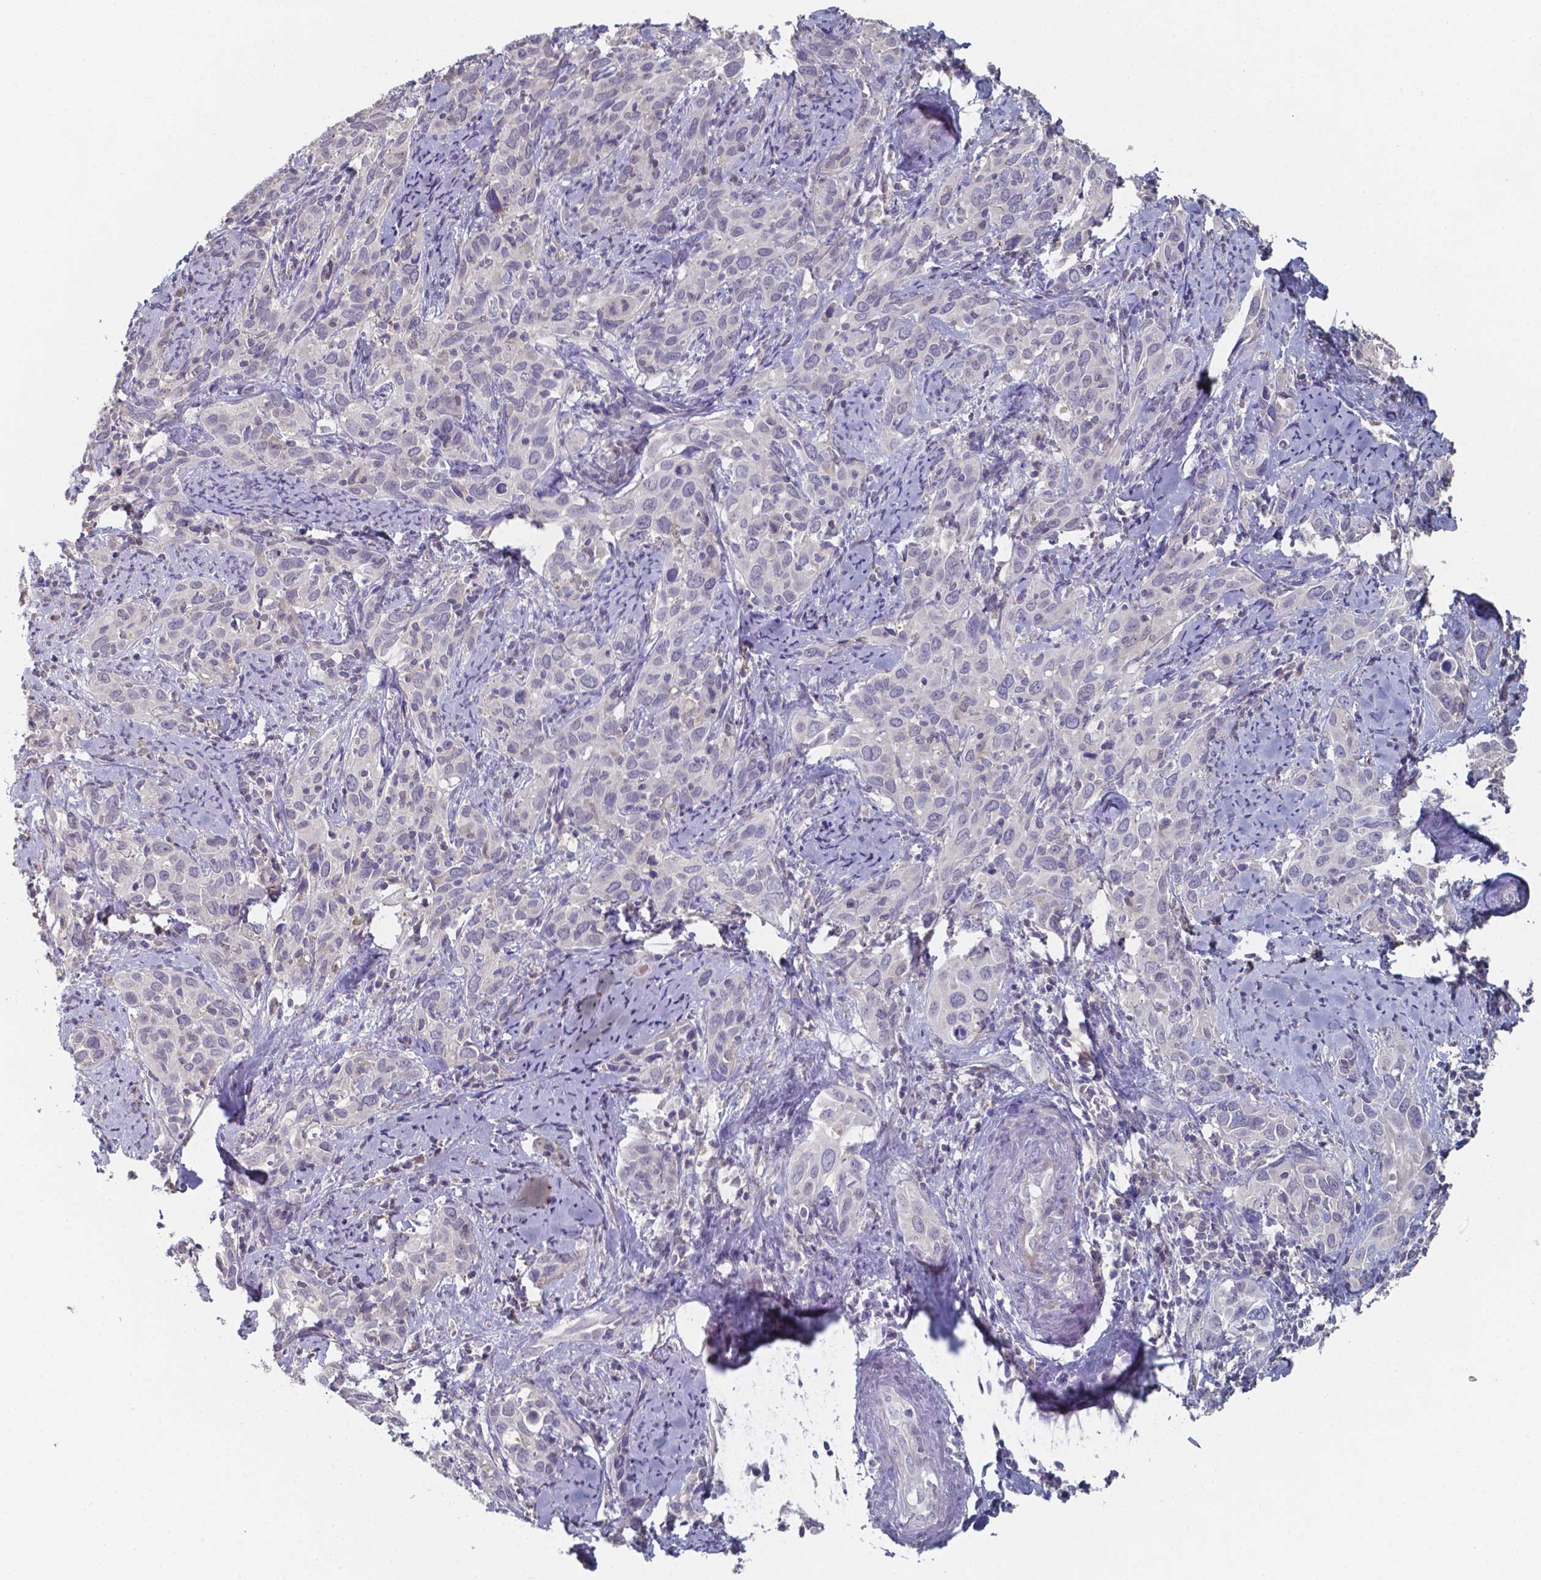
{"staining": {"intensity": "negative", "quantity": "none", "location": "none"}, "tissue": "cervical cancer", "cell_type": "Tumor cells", "image_type": "cancer", "snomed": [{"axis": "morphology", "description": "Squamous cell carcinoma, NOS"}, {"axis": "topography", "description": "Cervix"}], "caption": "Tumor cells show no significant positivity in cervical squamous cell carcinoma.", "gene": "BTBD17", "patient": {"sex": "female", "age": 51}}